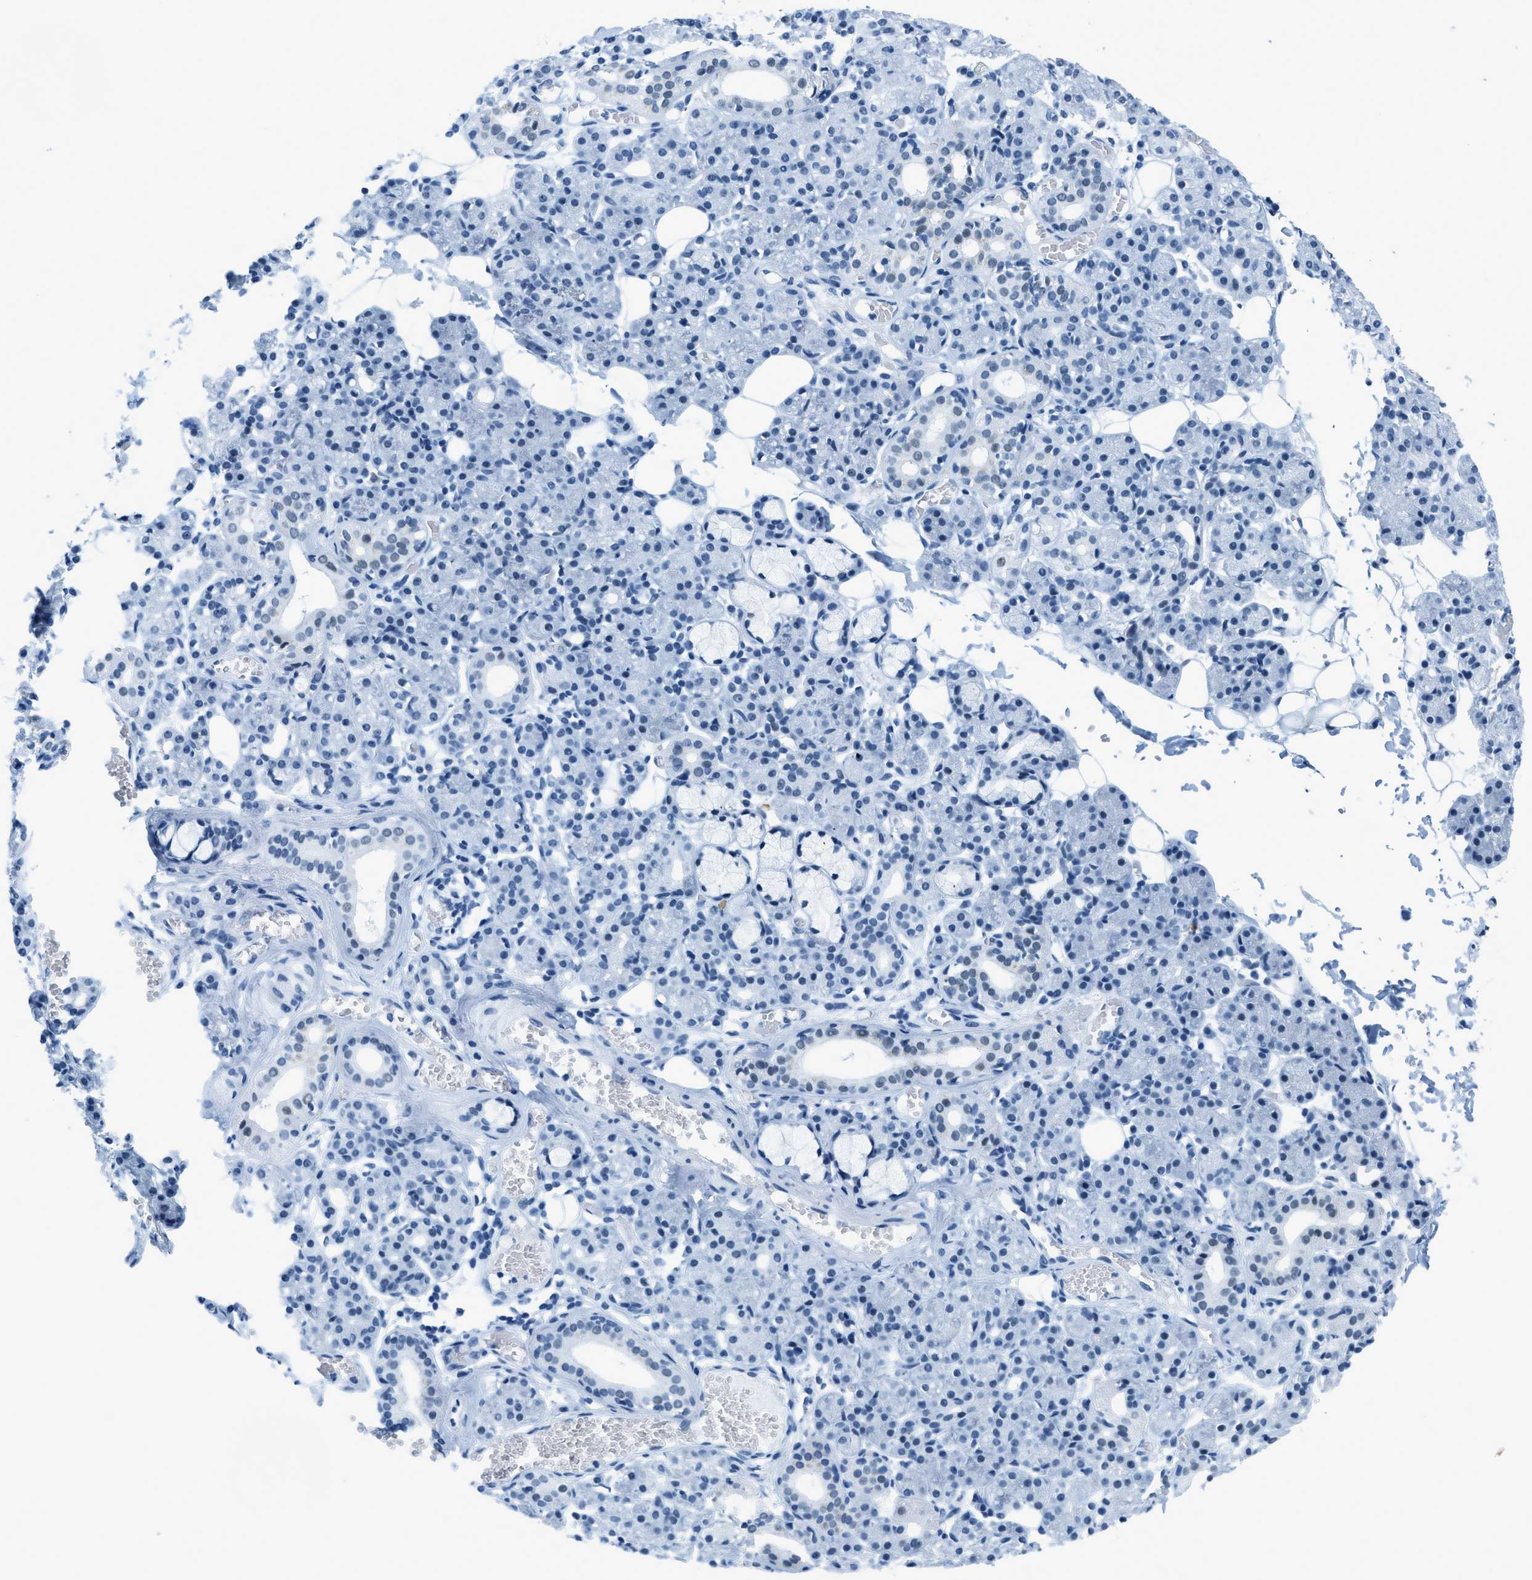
{"staining": {"intensity": "negative", "quantity": "none", "location": "none"}, "tissue": "salivary gland", "cell_type": "Glandular cells", "image_type": "normal", "snomed": [{"axis": "morphology", "description": "Normal tissue, NOS"}, {"axis": "topography", "description": "Salivary gland"}], "caption": "Immunohistochemistry image of normal salivary gland: human salivary gland stained with DAB (3,3'-diaminobenzidine) shows no significant protein staining in glandular cells.", "gene": "PLA2G2A", "patient": {"sex": "male", "age": 63}}